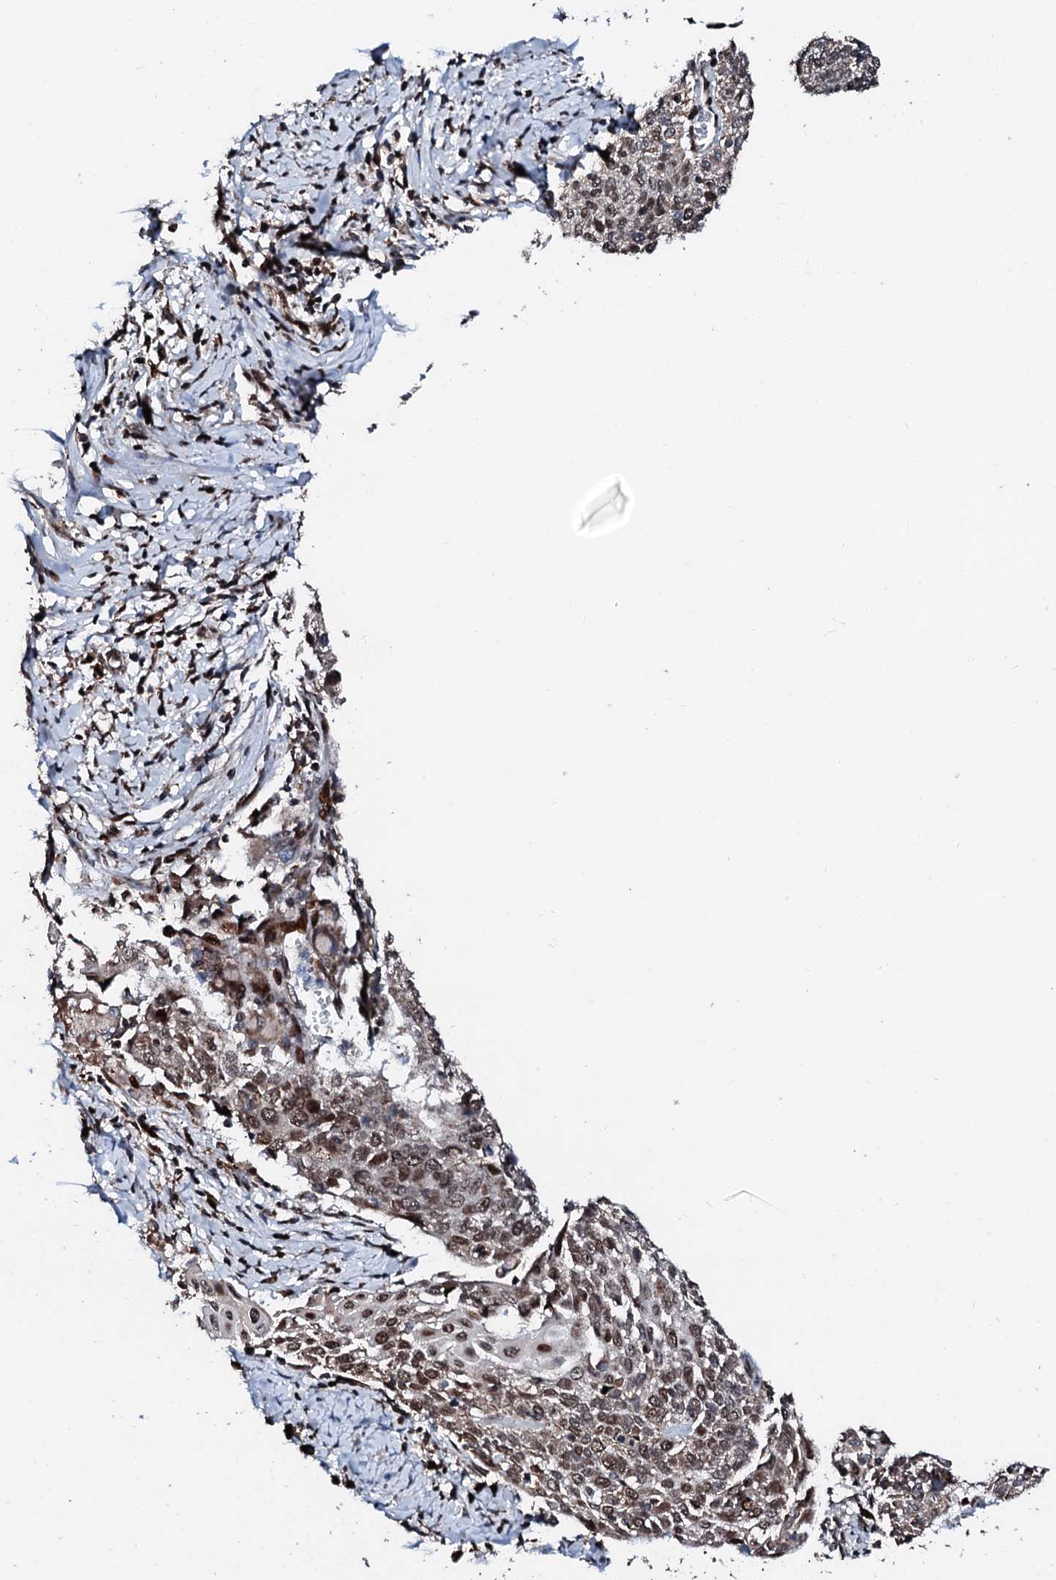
{"staining": {"intensity": "moderate", "quantity": ">75%", "location": "nuclear"}, "tissue": "cervical cancer", "cell_type": "Tumor cells", "image_type": "cancer", "snomed": [{"axis": "morphology", "description": "Squamous cell carcinoma, NOS"}, {"axis": "topography", "description": "Cervix"}], "caption": "A medium amount of moderate nuclear staining is identified in approximately >75% of tumor cells in cervical squamous cell carcinoma tissue.", "gene": "KIF18A", "patient": {"sex": "female", "age": 39}}